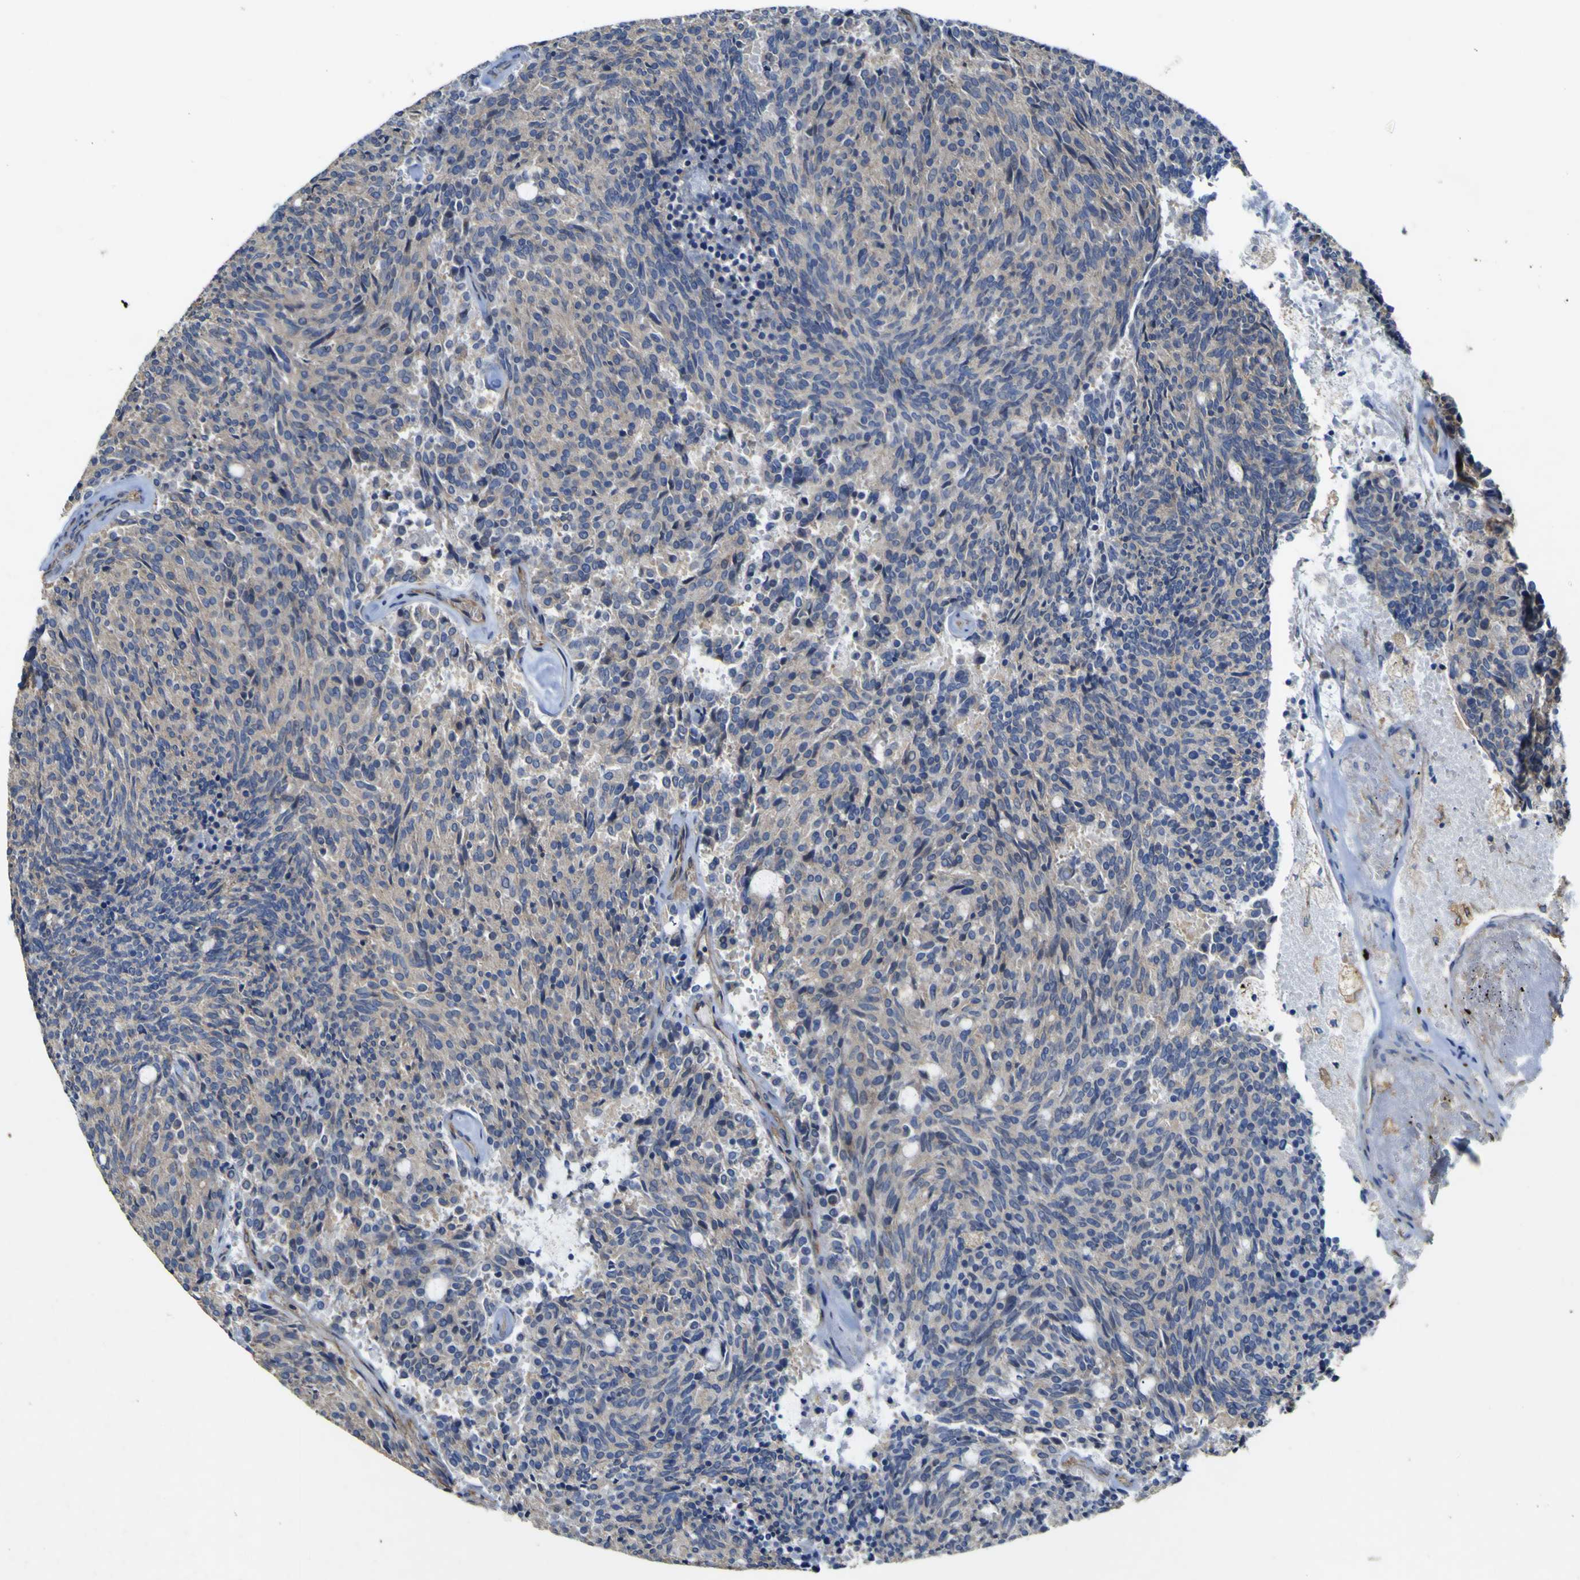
{"staining": {"intensity": "weak", "quantity": ">75%", "location": "cytoplasmic/membranous"}, "tissue": "carcinoid", "cell_type": "Tumor cells", "image_type": "cancer", "snomed": [{"axis": "morphology", "description": "Carcinoid, malignant, NOS"}, {"axis": "topography", "description": "Small intestine"}], "caption": "Approximately >75% of tumor cells in malignant carcinoid display weak cytoplasmic/membranous protein expression as visualized by brown immunohistochemical staining.", "gene": "TNFSF15", "patient": {"sex": "male", "age": 63}}